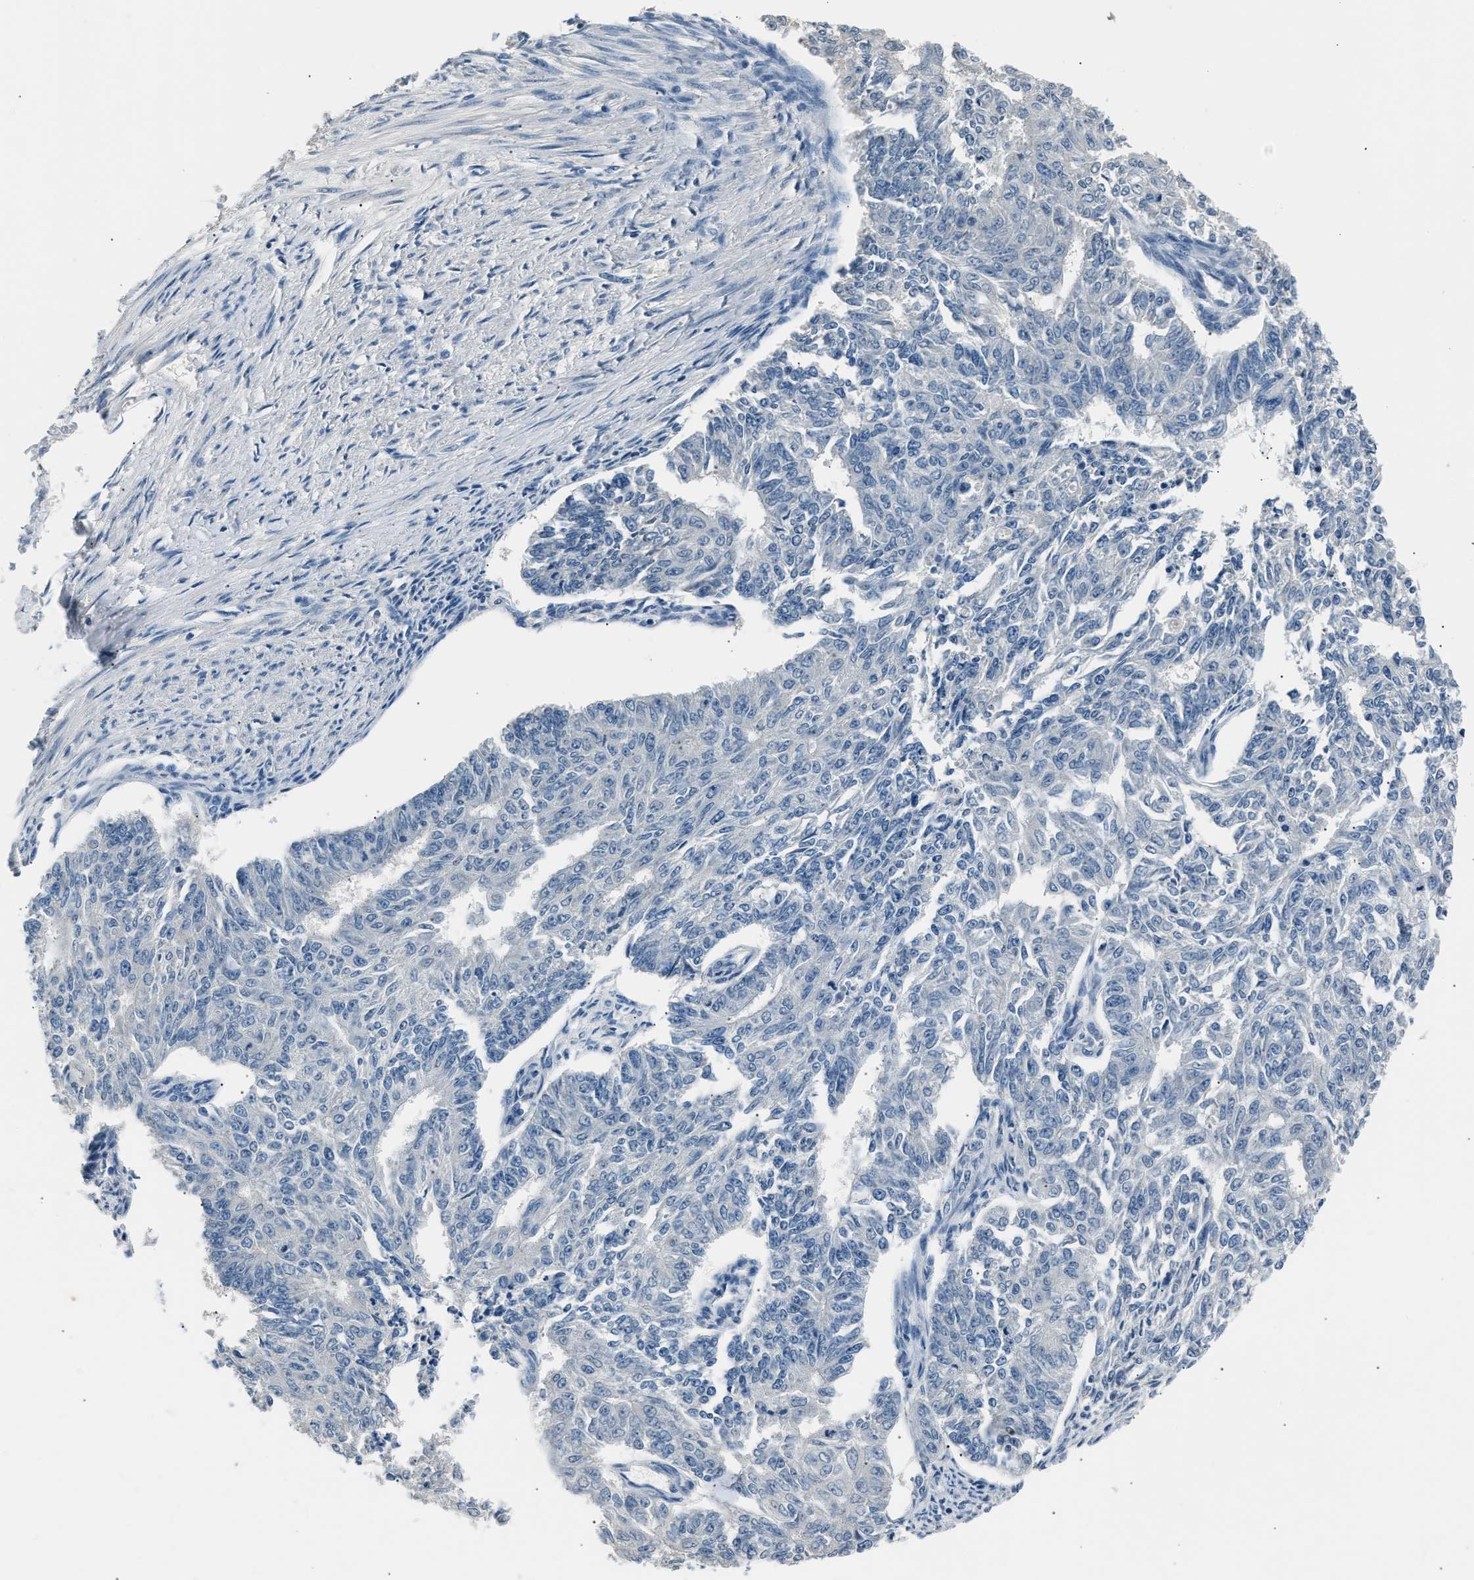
{"staining": {"intensity": "negative", "quantity": "none", "location": "none"}, "tissue": "endometrial cancer", "cell_type": "Tumor cells", "image_type": "cancer", "snomed": [{"axis": "morphology", "description": "Adenocarcinoma, NOS"}, {"axis": "topography", "description": "Endometrium"}], "caption": "DAB (3,3'-diaminobenzidine) immunohistochemical staining of endometrial cancer (adenocarcinoma) displays no significant positivity in tumor cells.", "gene": "INHA", "patient": {"sex": "female", "age": 32}}